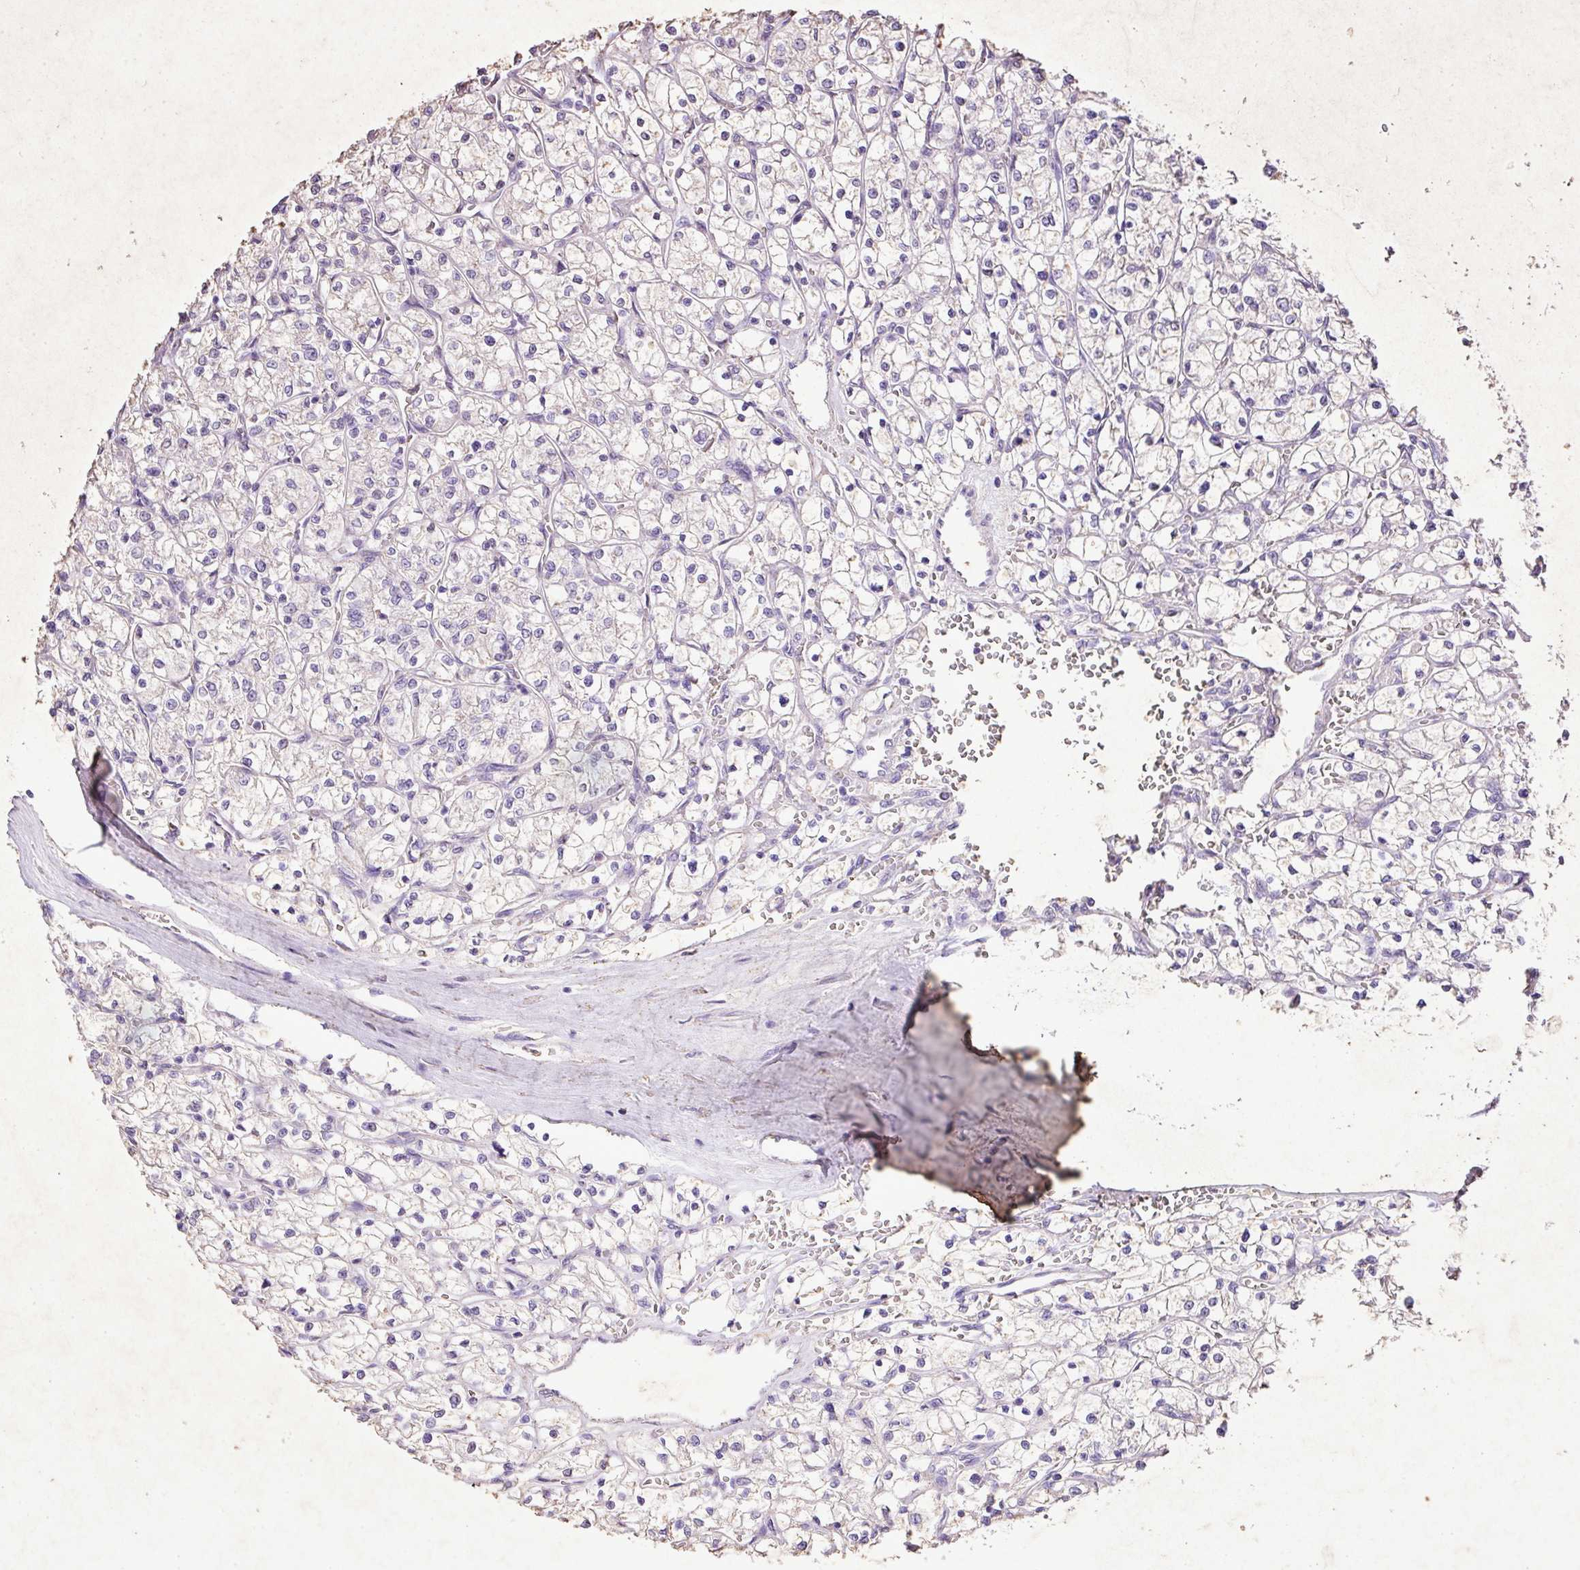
{"staining": {"intensity": "negative", "quantity": "none", "location": "none"}, "tissue": "renal cancer", "cell_type": "Tumor cells", "image_type": "cancer", "snomed": [{"axis": "morphology", "description": "Adenocarcinoma, NOS"}, {"axis": "topography", "description": "Kidney"}], "caption": "This image is of renal adenocarcinoma stained with immunohistochemistry to label a protein in brown with the nuclei are counter-stained blue. There is no expression in tumor cells. Brightfield microscopy of IHC stained with DAB (3,3'-diaminobenzidine) (brown) and hematoxylin (blue), captured at high magnification.", "gene": "KCNJ11", "patient": {"sex": "female", "age": 64}}